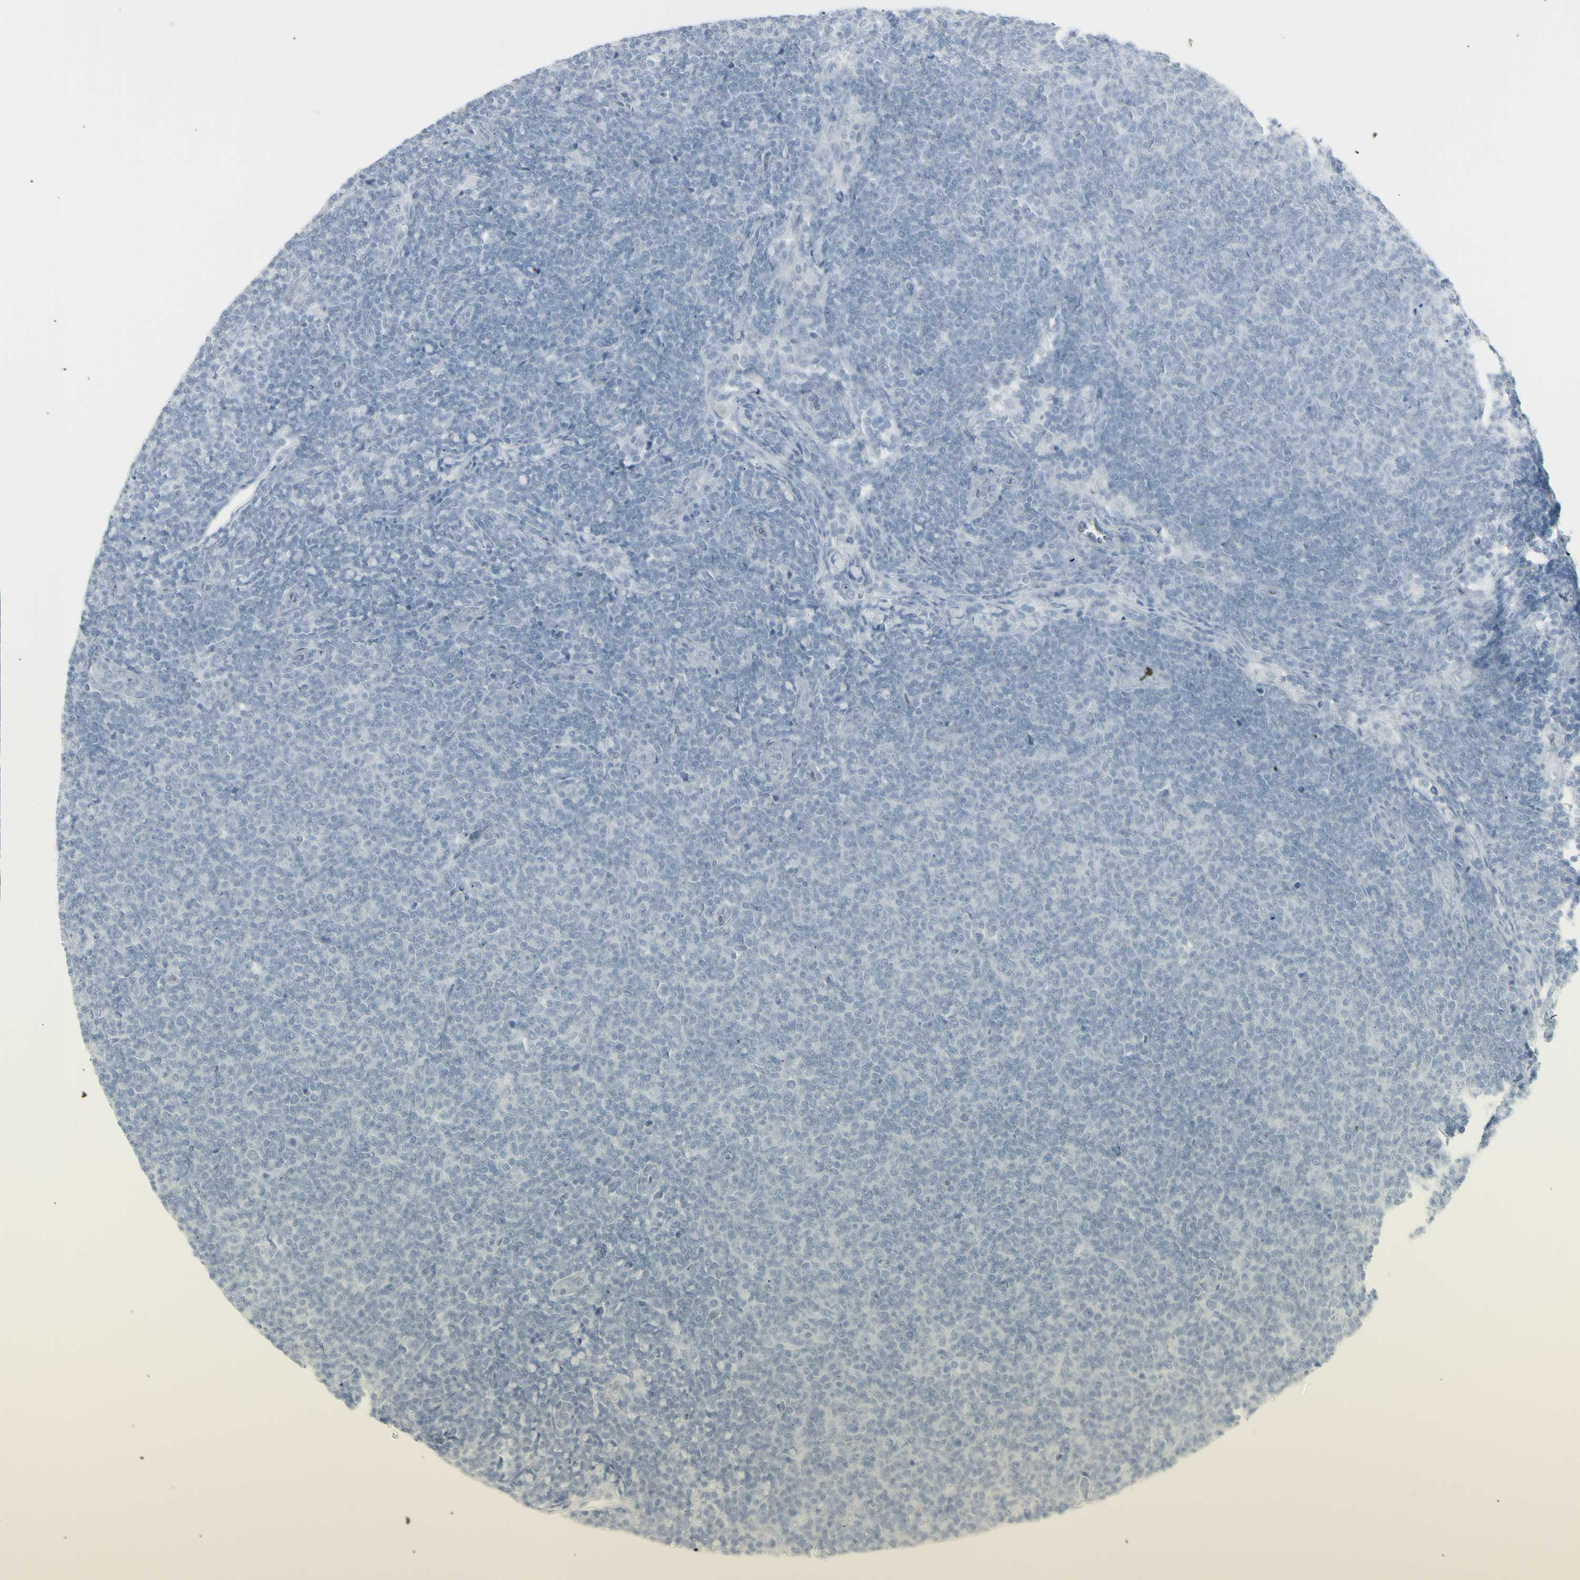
{"staining": {"intensity": "negative", "quantity": "none", "location": "none"}, "tissue": "lymphoma", "cell_type": "Tumor cells", "image_type": "cancer", "snomed": [{"axis": "morphology", "description": "Malignant lymphoma, non-Hodgkin's type, Low grade"}, {"axis": "topography", "description": "Lymph node"}], "caption": "This is an immunohistochemistry image of malignant lymphoma, non-Hodgkin's type (low-grade). There is no positivity in tumor cells.", "gene": "YBX2", "patient": {"sex": "male", "age": 66}}